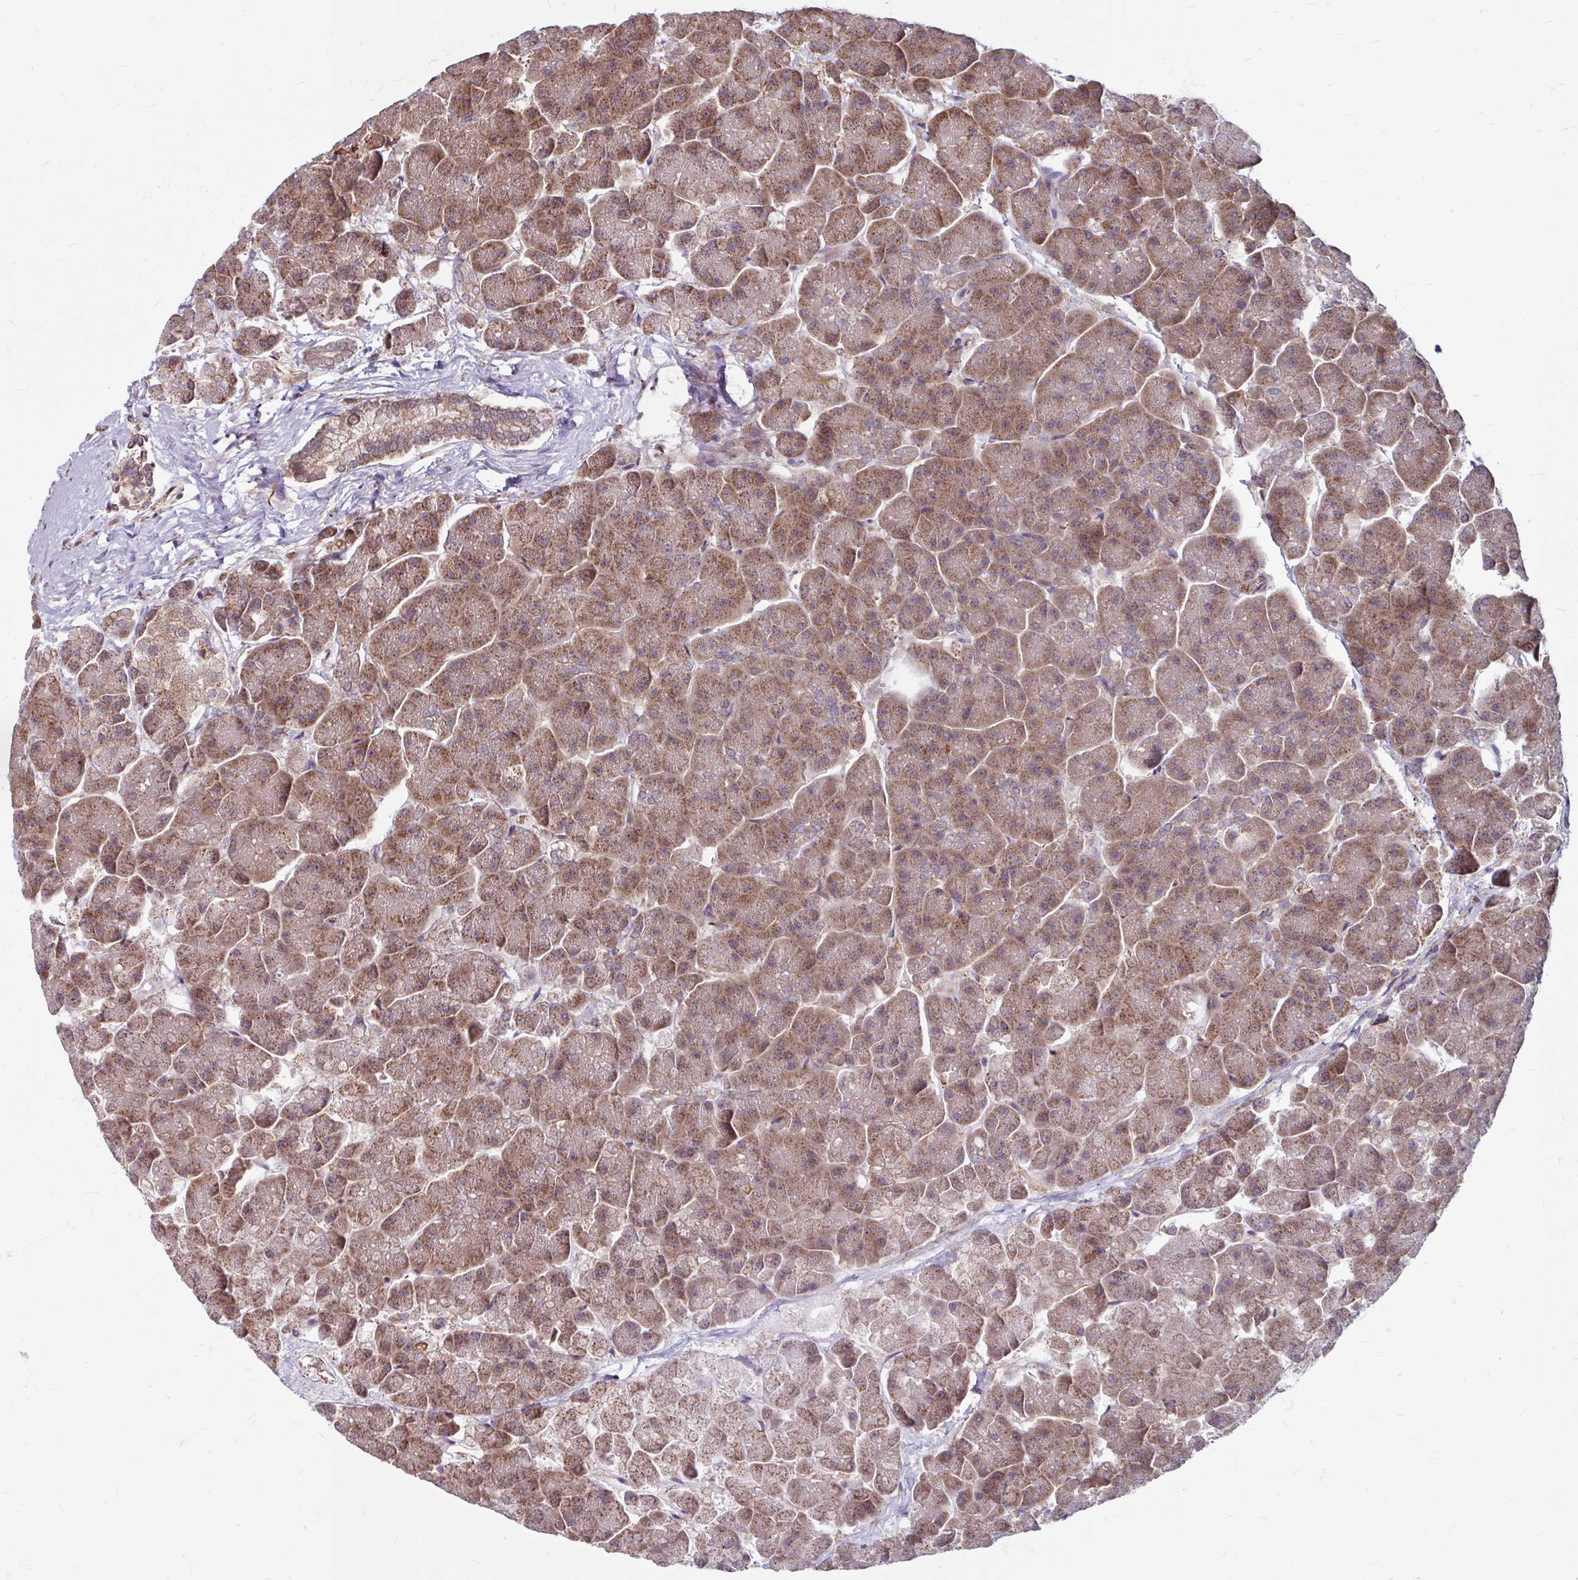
{"staining": {"intensity": "moderate", "quantity": ">75%", "location": "cytoplasmic/membranous"}, "tissue": "pancreas", "cell_type": "Exocrine glandular cells", "image_type": "normal", "snomed": [{"axis": "morphology", "description": "Normal tissue, NOS"}, {"axis": "topography", "description": "Pancreas"}, {"axis": "topography", "description": "Peripheral nerve tissue"}], "caption": "Moderate cytoplasmic/membranous protein staining is seen in about >75% of exocrine glandular cells in pancreas.", "gene": "DAAM2", "patient": {"sex": "male", "age": 54}}